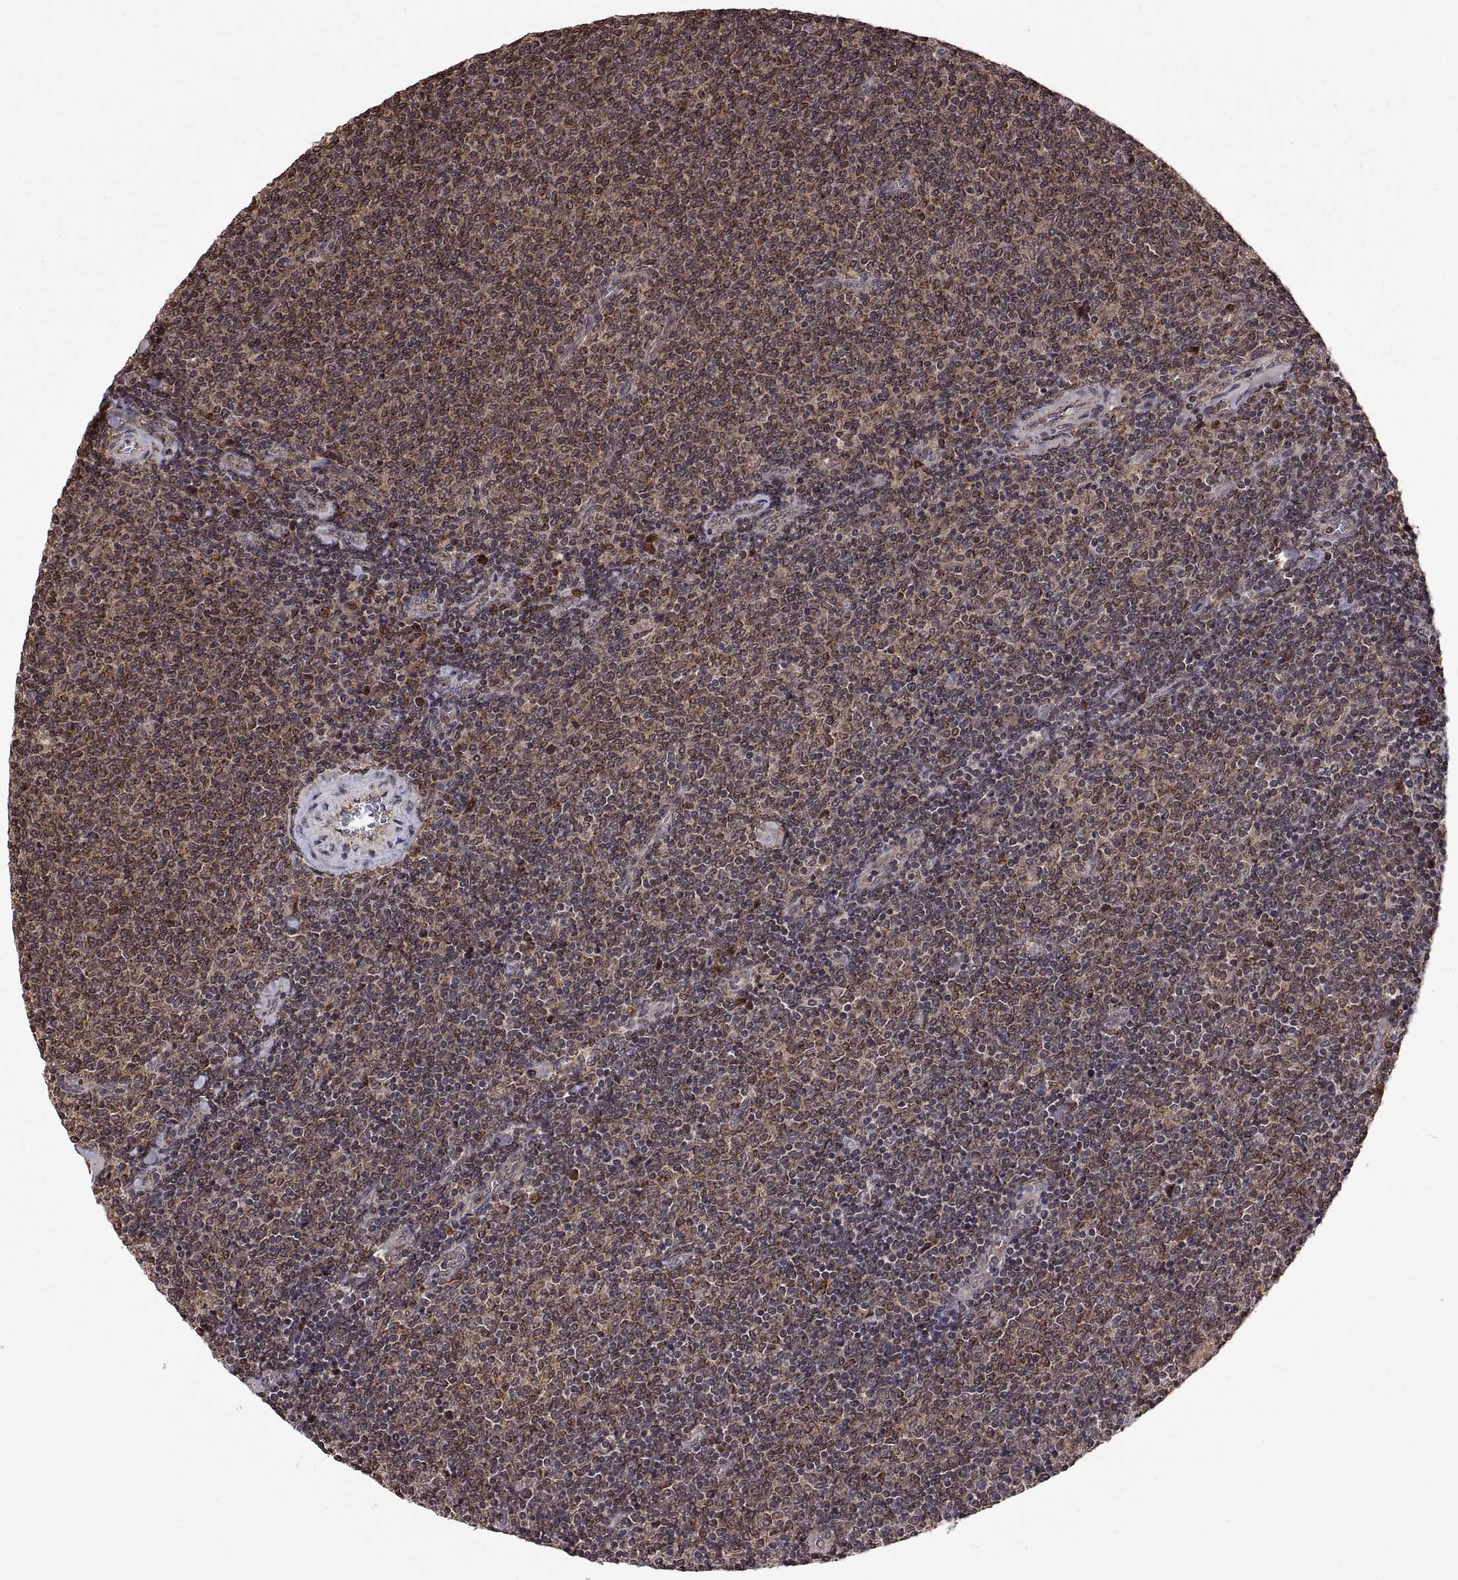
{"staining": {"intensity": "weak", "quantity": ">75%", "location": "cytoplasmic/membranous"}, "tissue": "lymphoma", "cell_type": "Tumor cells", "image_type": "cancer", "snomed": [{"axis": "morphology", "description": "Malignant lymphoma, non-Hodgkin's type, Low grade"}, {"axis": "topography", "description": "Lymph node"}], "caption": "Lymphoma stained for a protein (brown) shows weak cytoplasmic/membranous positive staining in approximately >75% of tumor cells.", "gene": "ZNRF2", "patient": {"sex": "male", "age": 52}}